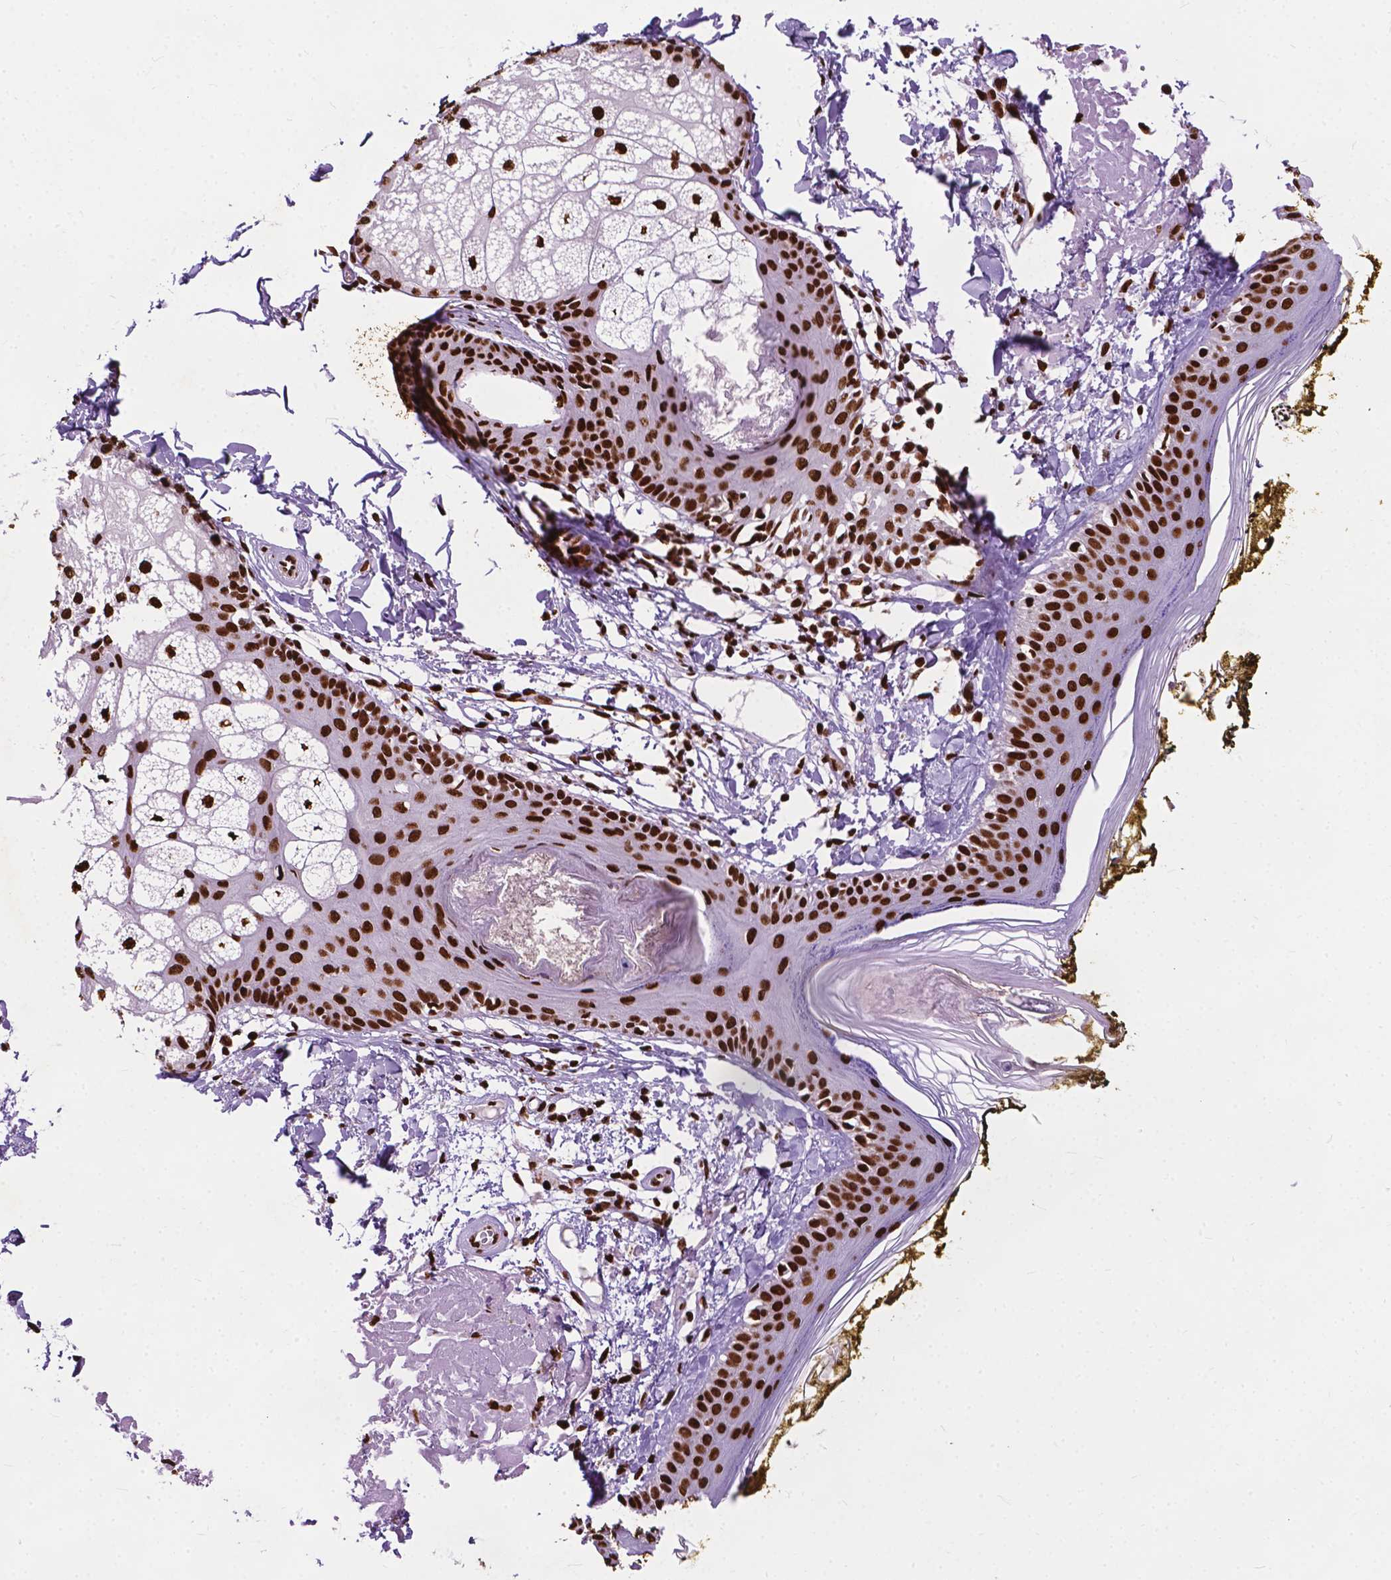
{"staining": {"intensity": "strong", "quantity": "<25%", "location": "nuclear"}, "tissue": "skin", "cell_type": "Fibroblasts", "image_type": "normal", "snomed": [{"axis": "morphology", "description": "Normal tissue, NOS"}, {"axis": "topography", "description": "Skin"}], "caption": "Fibroblasts exhibit strong nuclear positivity in approximately <25% of cells in benign skin. The protein is stained brown, and the nuclei are stained in blue (DAB (3,3'-diaminobenzidine) IHC with brightfield microscopy, high magnification).", "gene": "SMIM5", "patient": {"sex": "male", "age": 76}}